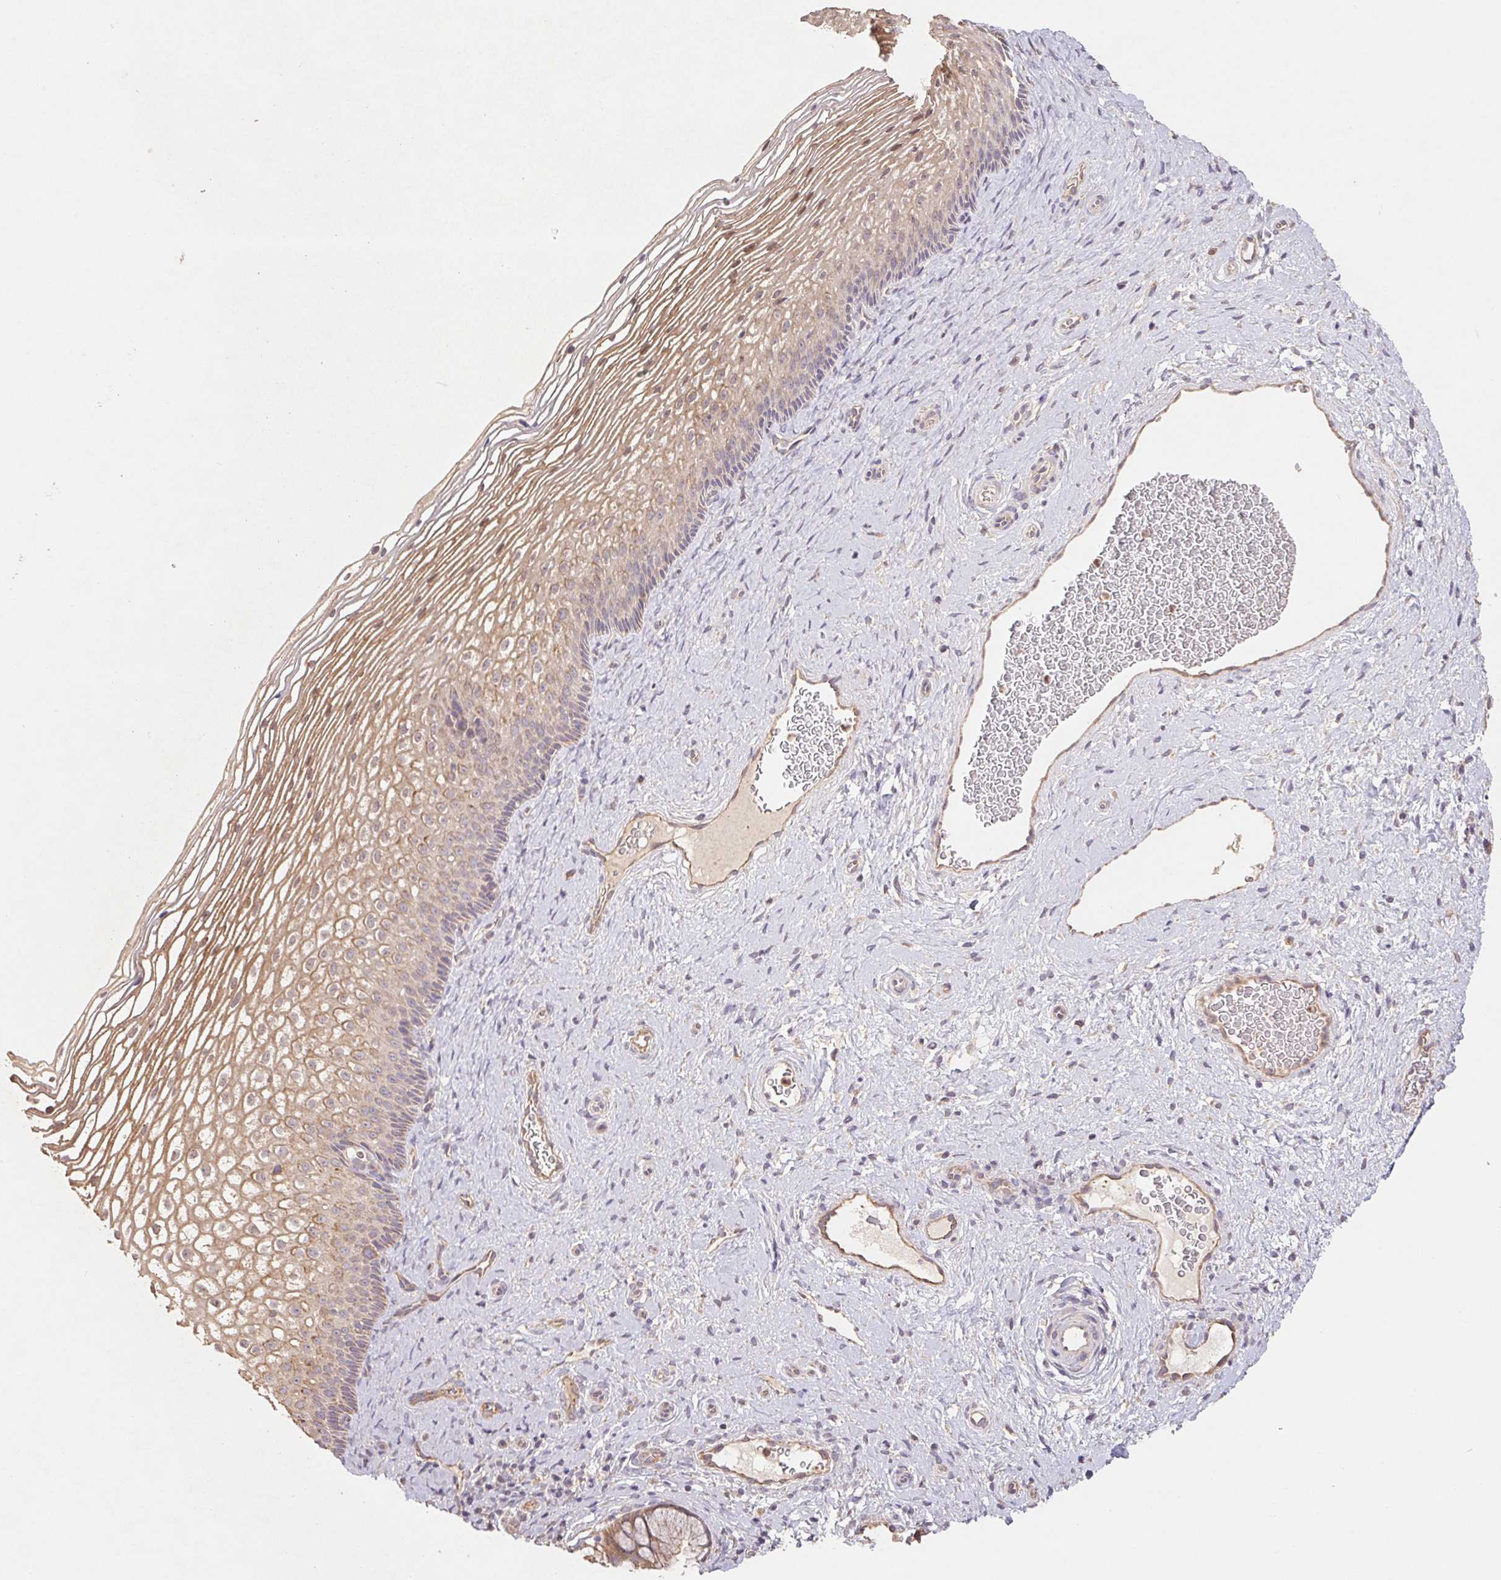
{"staining": {"intensity": "weak", "quantity": ">75%", "location": "cytoplasmic/membranous"}, "tissue": "cervix", "cell_type": "Glandular cells", "image_type": "normal", "snomed": [{"axis": "morphology", "description": "Normal tissue, NOS"}, {"axis": "topography", "description": "Cervix"}], "caption": "About >75% of glandular cells in normal cervix show weak cytoplasmic/membranous protein staining as visualized by brown immunohistochemical staining.", "gene": "RAB11A", "patient": {"sex": "female", "age": 34}}